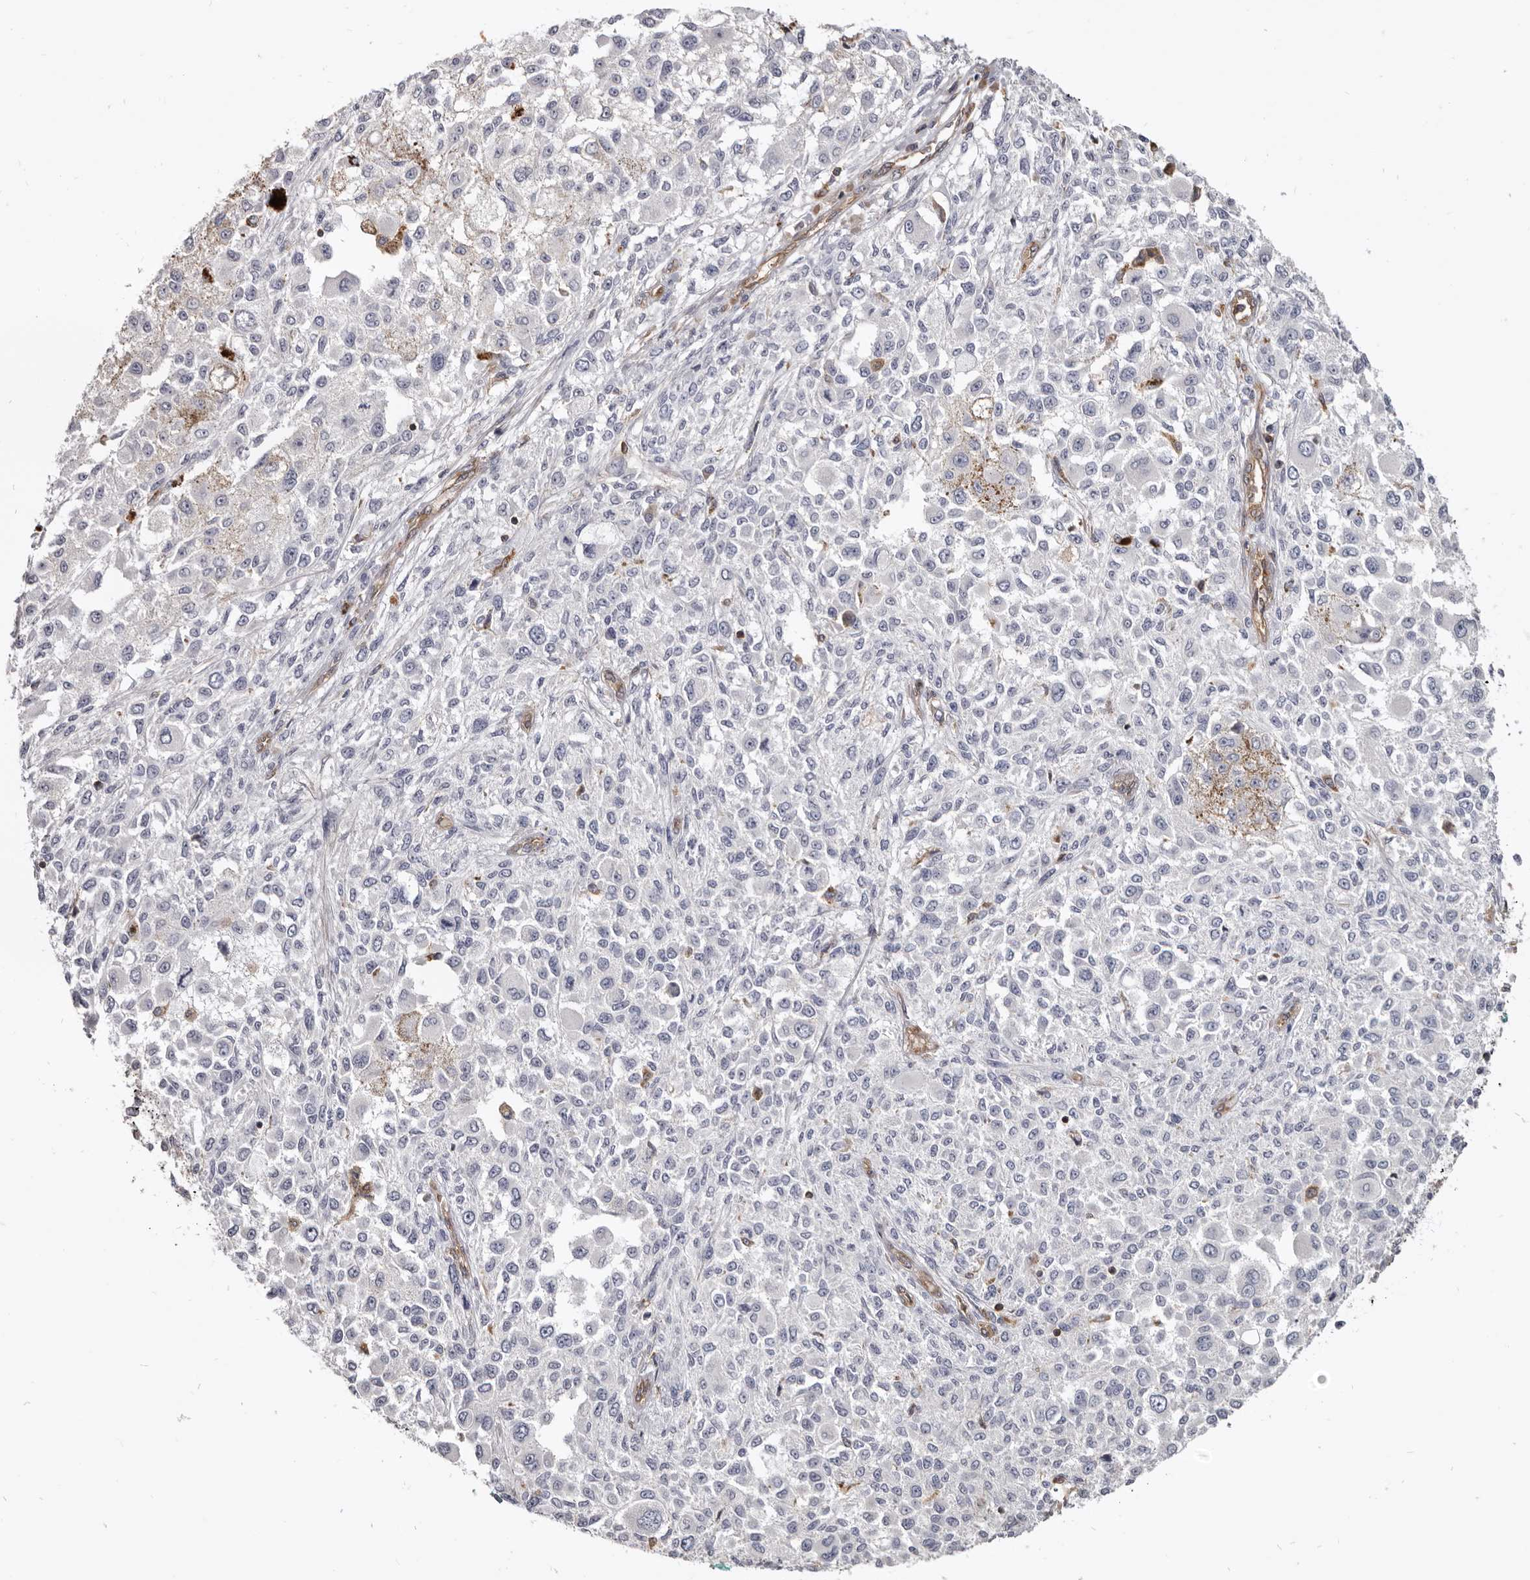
{"staining": {"intensity": "negative", "quantity": "none", "location": "none"}, "tissue": "melanoma", "cell_type": "Tumor cells", "image_type": "cancer", "snomed": [{"axis": "morphology", "description": "Necrosis, NOS"}, {"axis": "morphology", "description": "Malignant melanoma, NOS"}, {"axis": "topography", "description": "Skin"}], "caption": "Tumor cells show no significant staining in malignant melanoma.", "gene": "CBL", "patient": {"sex": "female", "age": 87}}